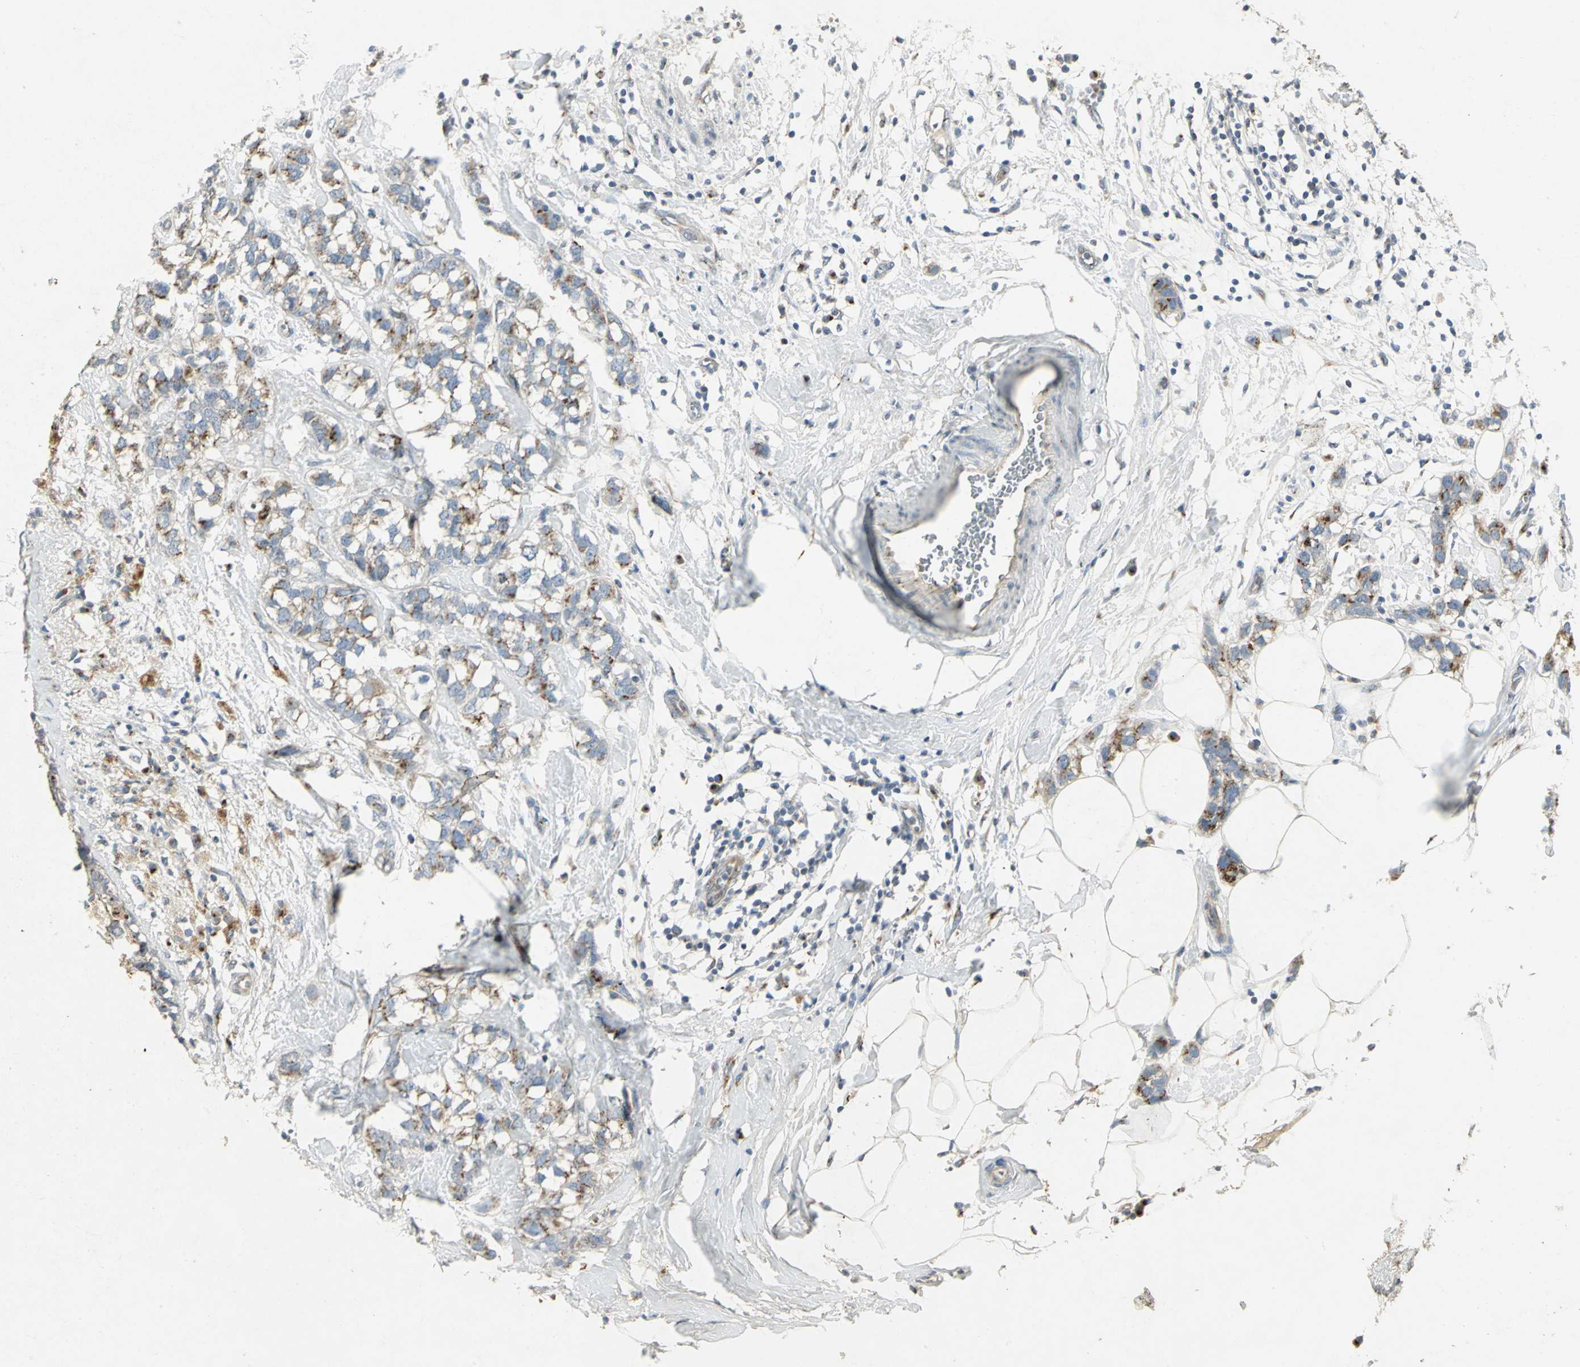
{"staining": {"intensity": "moderate", "quantity": "25%-75%", "location": "cytoplasmic/membranous"}, "tissue": "breast cancer", "cell_type": "Tumor cells", "image_type": "cancer", "snomed": [{"axis": "morphology", "description": "Normal tissue, NOS"}, {"axis": "morphology", "description": "Duct carcinoma"}, {"axis": "topography", "description": "Breast"}], "caption": "Protein positivity by IHC shows moderate cytoplasmic/membranous positivity in about 25%-75% of tumor cells in breast cancer.", "gene": "TM9SF2", "patient": {"sex": "female", "age": 50}}